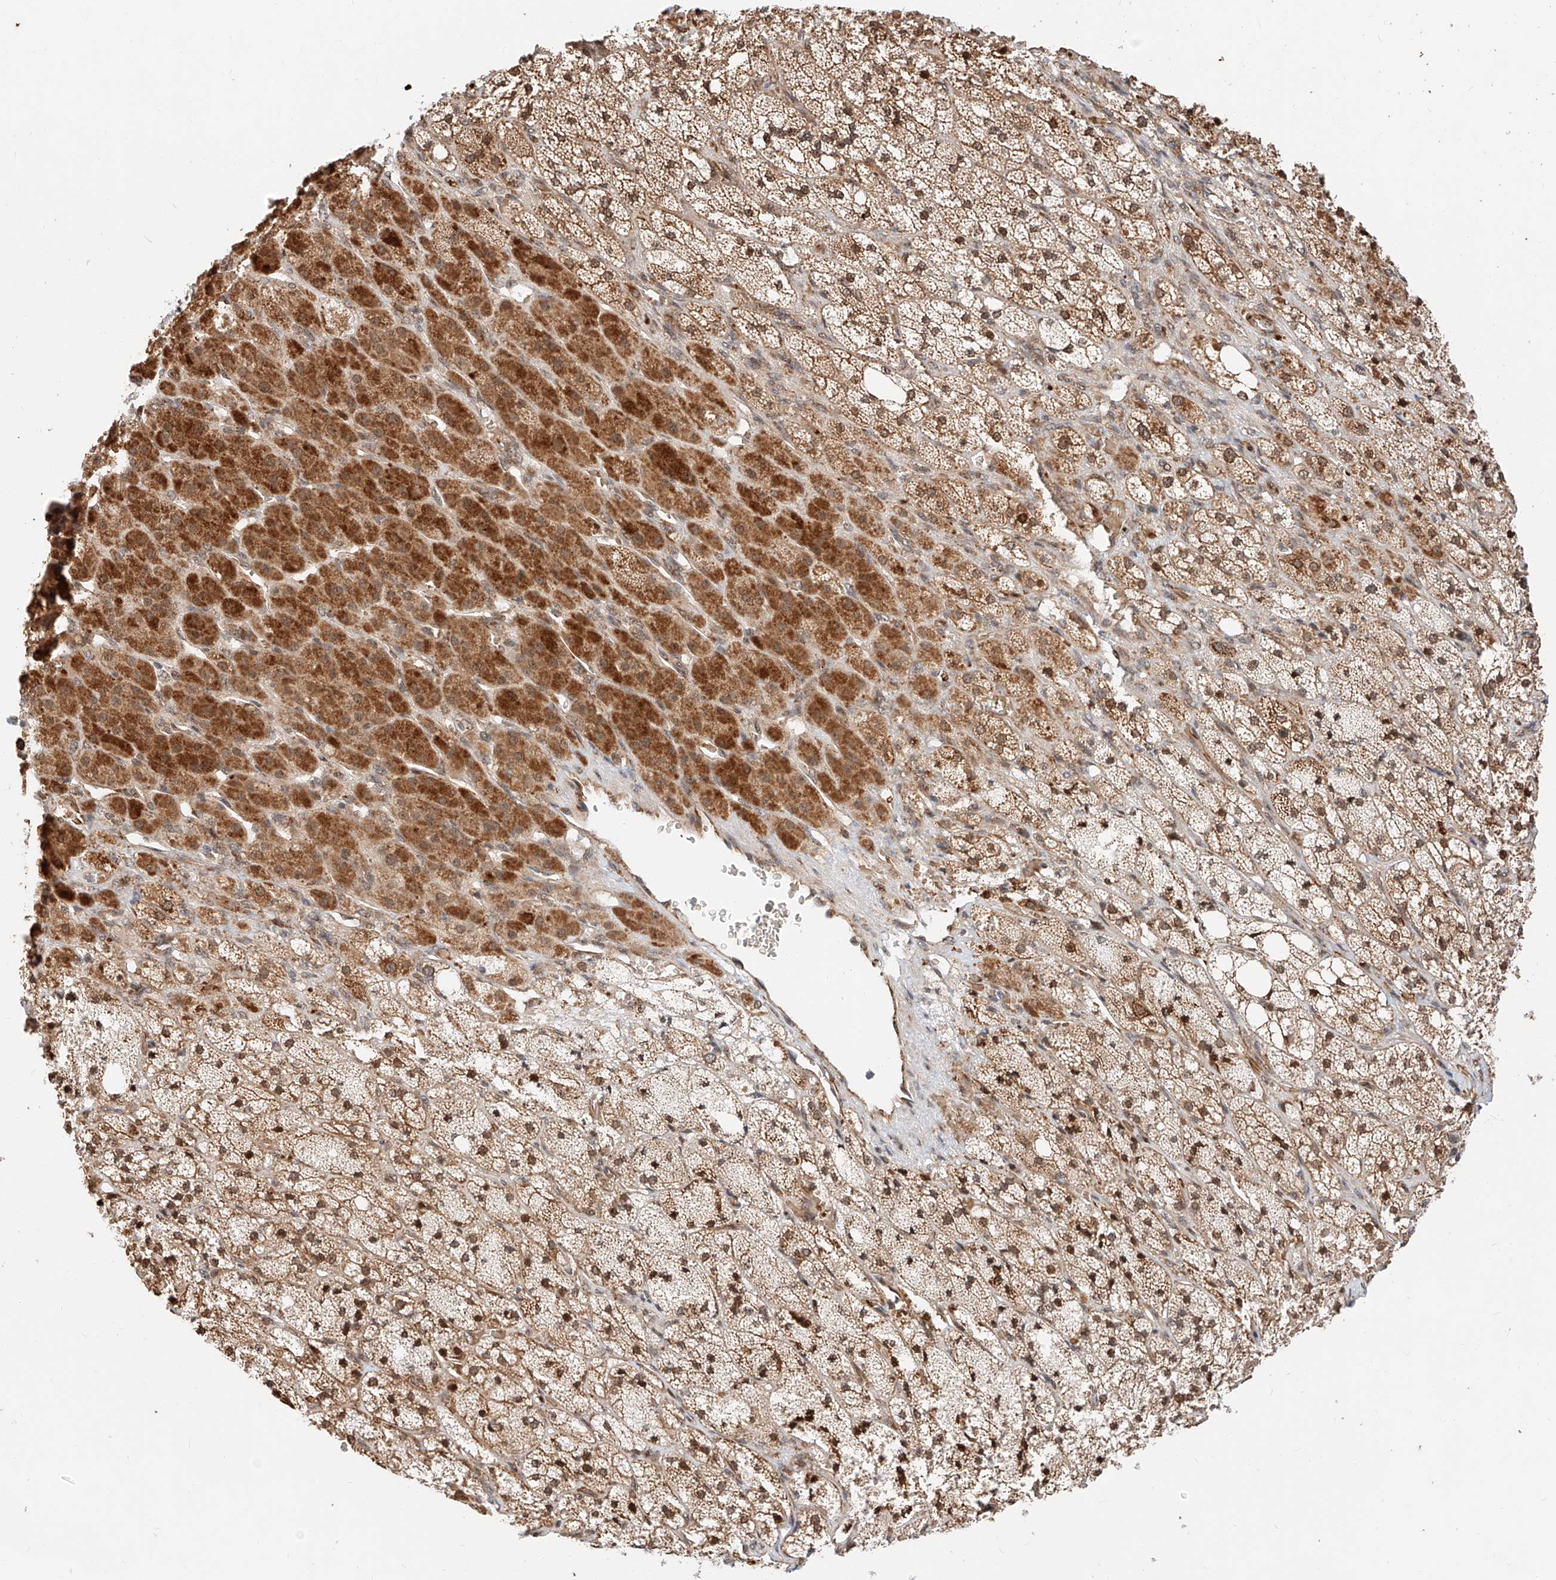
{"staining": {"intensity": "moderate", "quantity": ">75%", "location": "cytoplasmic/membranous,nuclear"}, "tissue": "adrenal gland", "cell_type": "Glandular cells", "image_type": "normal", "snomed": [{"axis": "morphology", "description": "Normal tissue, NOS"}, {"axis": "topography", "description": "Adrenal gland"}], "caption": "Immunohistochemistry (IHC) (DAB (3,3'-diaminobenzidine)) staining of unremarkable adrenal gland shows moderate cytoplasmic/membranous,nuclear protein expression in about >75% of glandular cells.", "gene": "THTPA", "patient": {"sex": "male", "age": 61}}